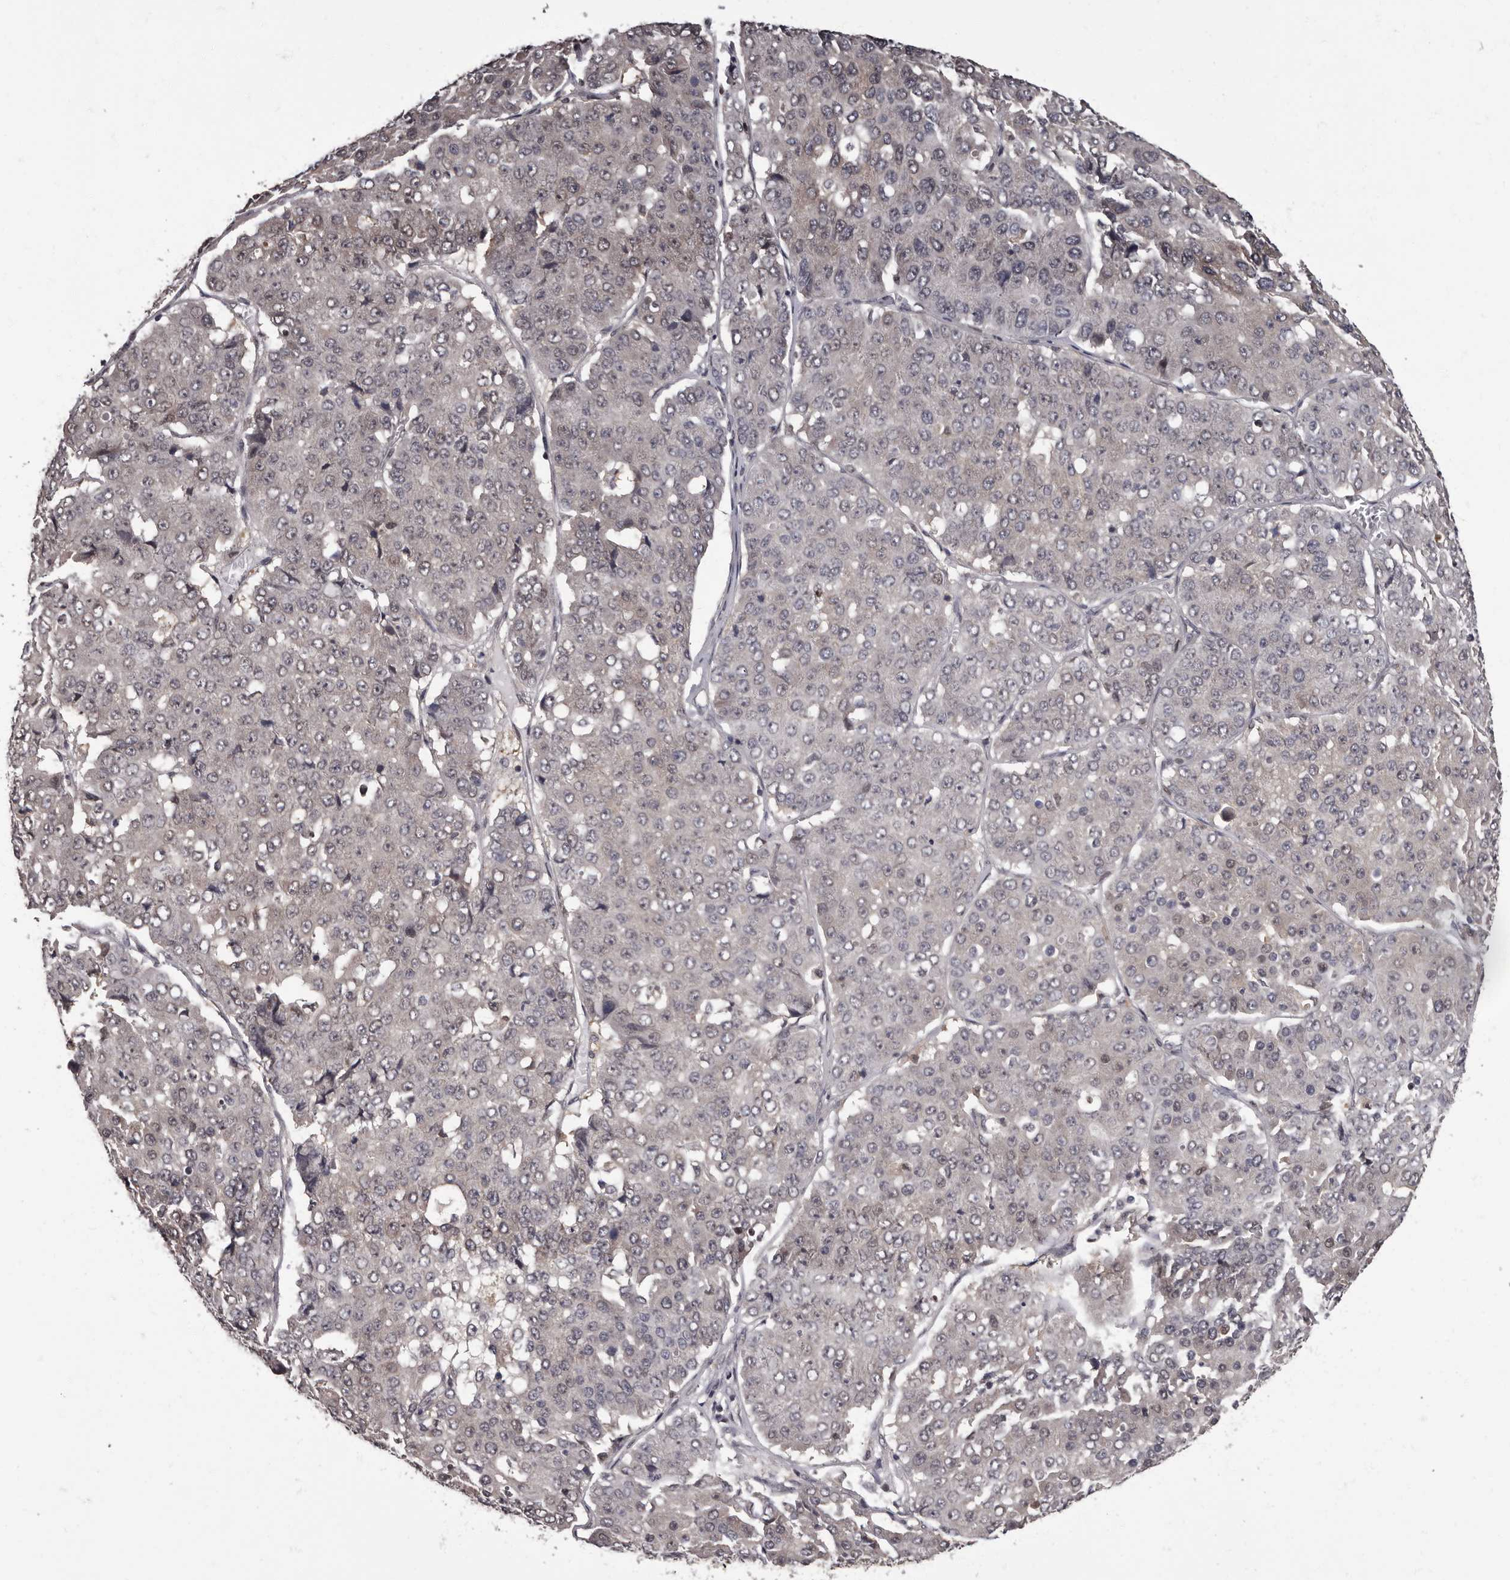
{"staining": {"intensity": "weak", "quantity": "<25%", "location": "nuclear"}, "tissue": "pancreatic cancer", "cell_type": "Tumor cells", "image_type": "cancer", "snomed": [{"axis": "morphology", "description": "Adenocarcinoma, NOS"}, {"axis": "topography", "description": "Pancreas"}], "caption": "A micrograph of pancreatic adenocarcinoma stained for a protein shows no brown staining in tumor cells. (DAB (3,3'-diaminobenzidine) IHC visualized using brightfield microscopy, high magnification).", "gene": "C1orf50", "patient": {"sex": "male", "age": 50}}